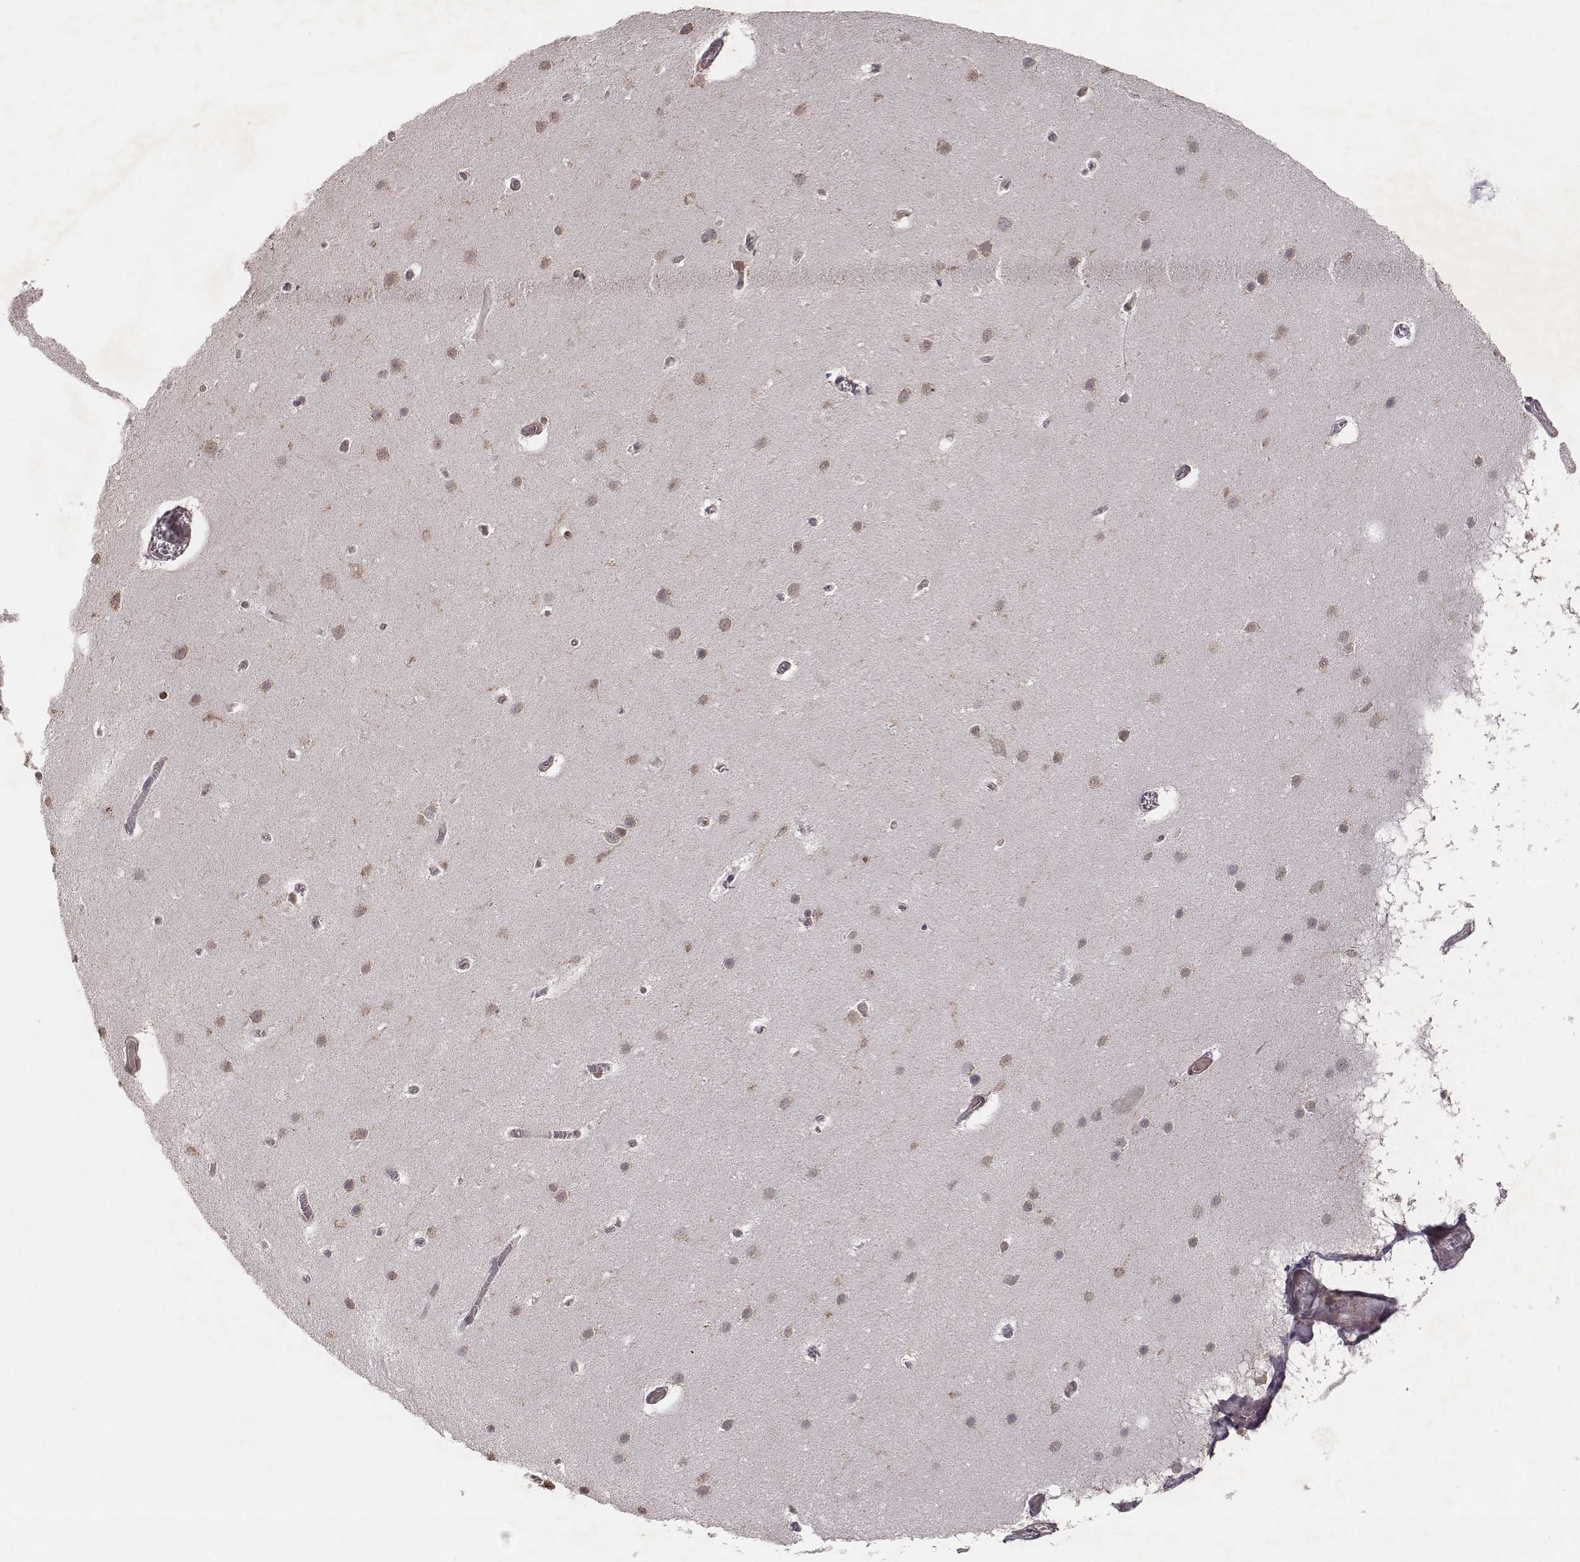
{"staining": {"intensity": "negative", "quantity": "none", "location": "none"}, "tissue": "cerebellum", "cell_type": "Cells in granular layer", "image_type": "normal", "snomed": [{"axis": "morphology", "description": "Normal tissue, NOS"}, {"axis": "topography", "description": "Cerebellum"}], "caption": "Unremarkable cerebellum was stained to show a protein in brown. There is no significant staining in cells in granular layer. Brightfield microscopy of IHC stained with DAB (3,3'-diaminobenzidine) (brown) and hematoxylin (blue), captured at high magnification.", "gene": "PILRA", "patient": {"sex": "male", "age": 70}}